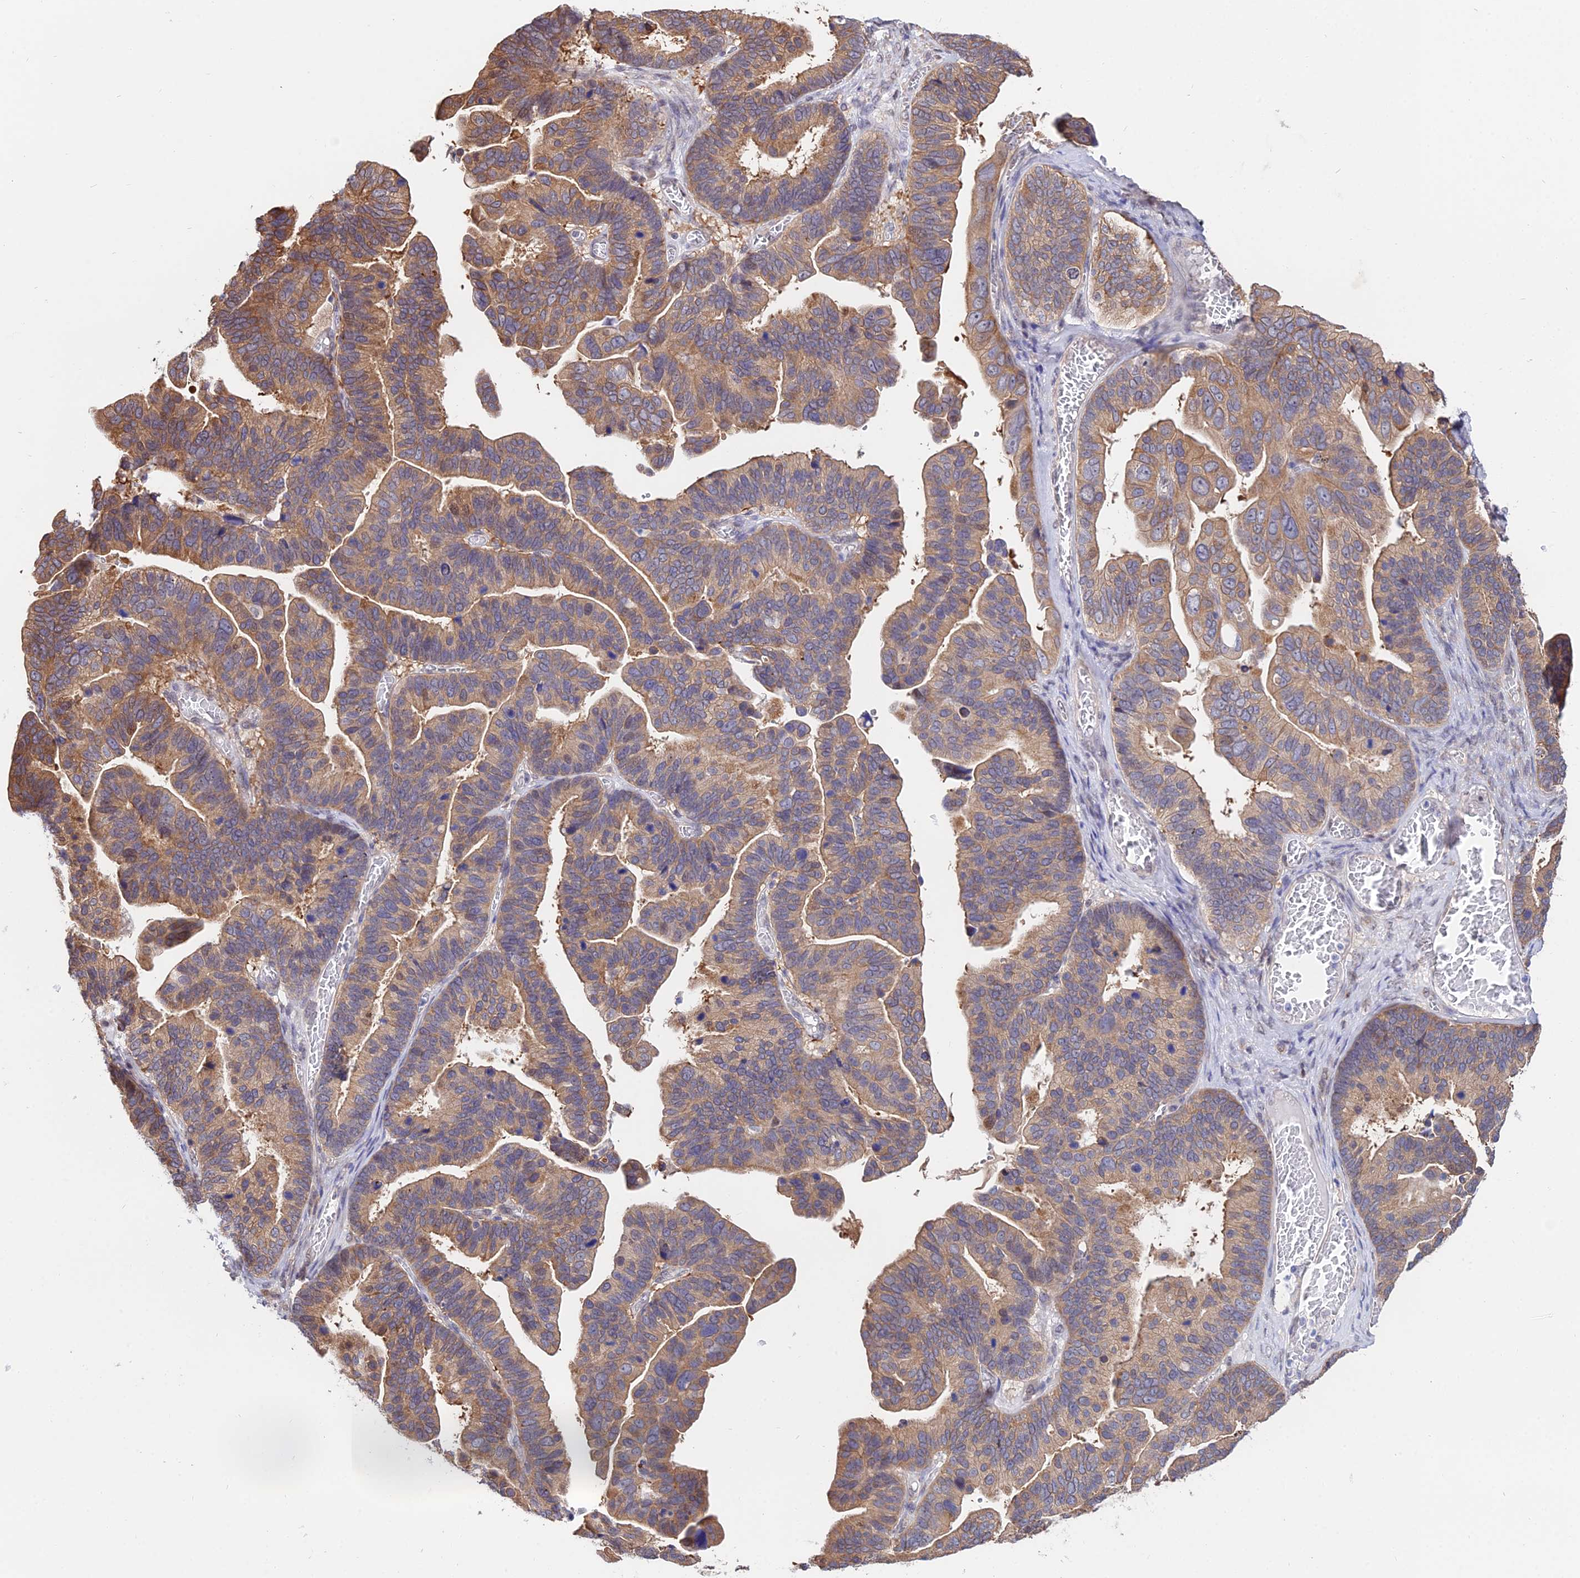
{"staining": {"intensity": "moderate", "quantity": ">75%", "location": "cytoplasmic/membranous"}, "tissue": "ovarian cancer", "cell_type": "Tumor cells", "image_type": "cancer", "snomed": [{"axis": "morphology", "description": "Cystadenocarcinoma, serous, NOS"}, {"axis": "topography", "description": "Ovary"}], "caption": "This histopathology image demonstrates IHC staining of human serous cystadenocarcinoma (ovarian), with medium moderate cytoplasmic/membranous expression in approximately >75% of tumor cells.", "gene": "INPP4A", "patient": {"sex": "female", "age": 56}}